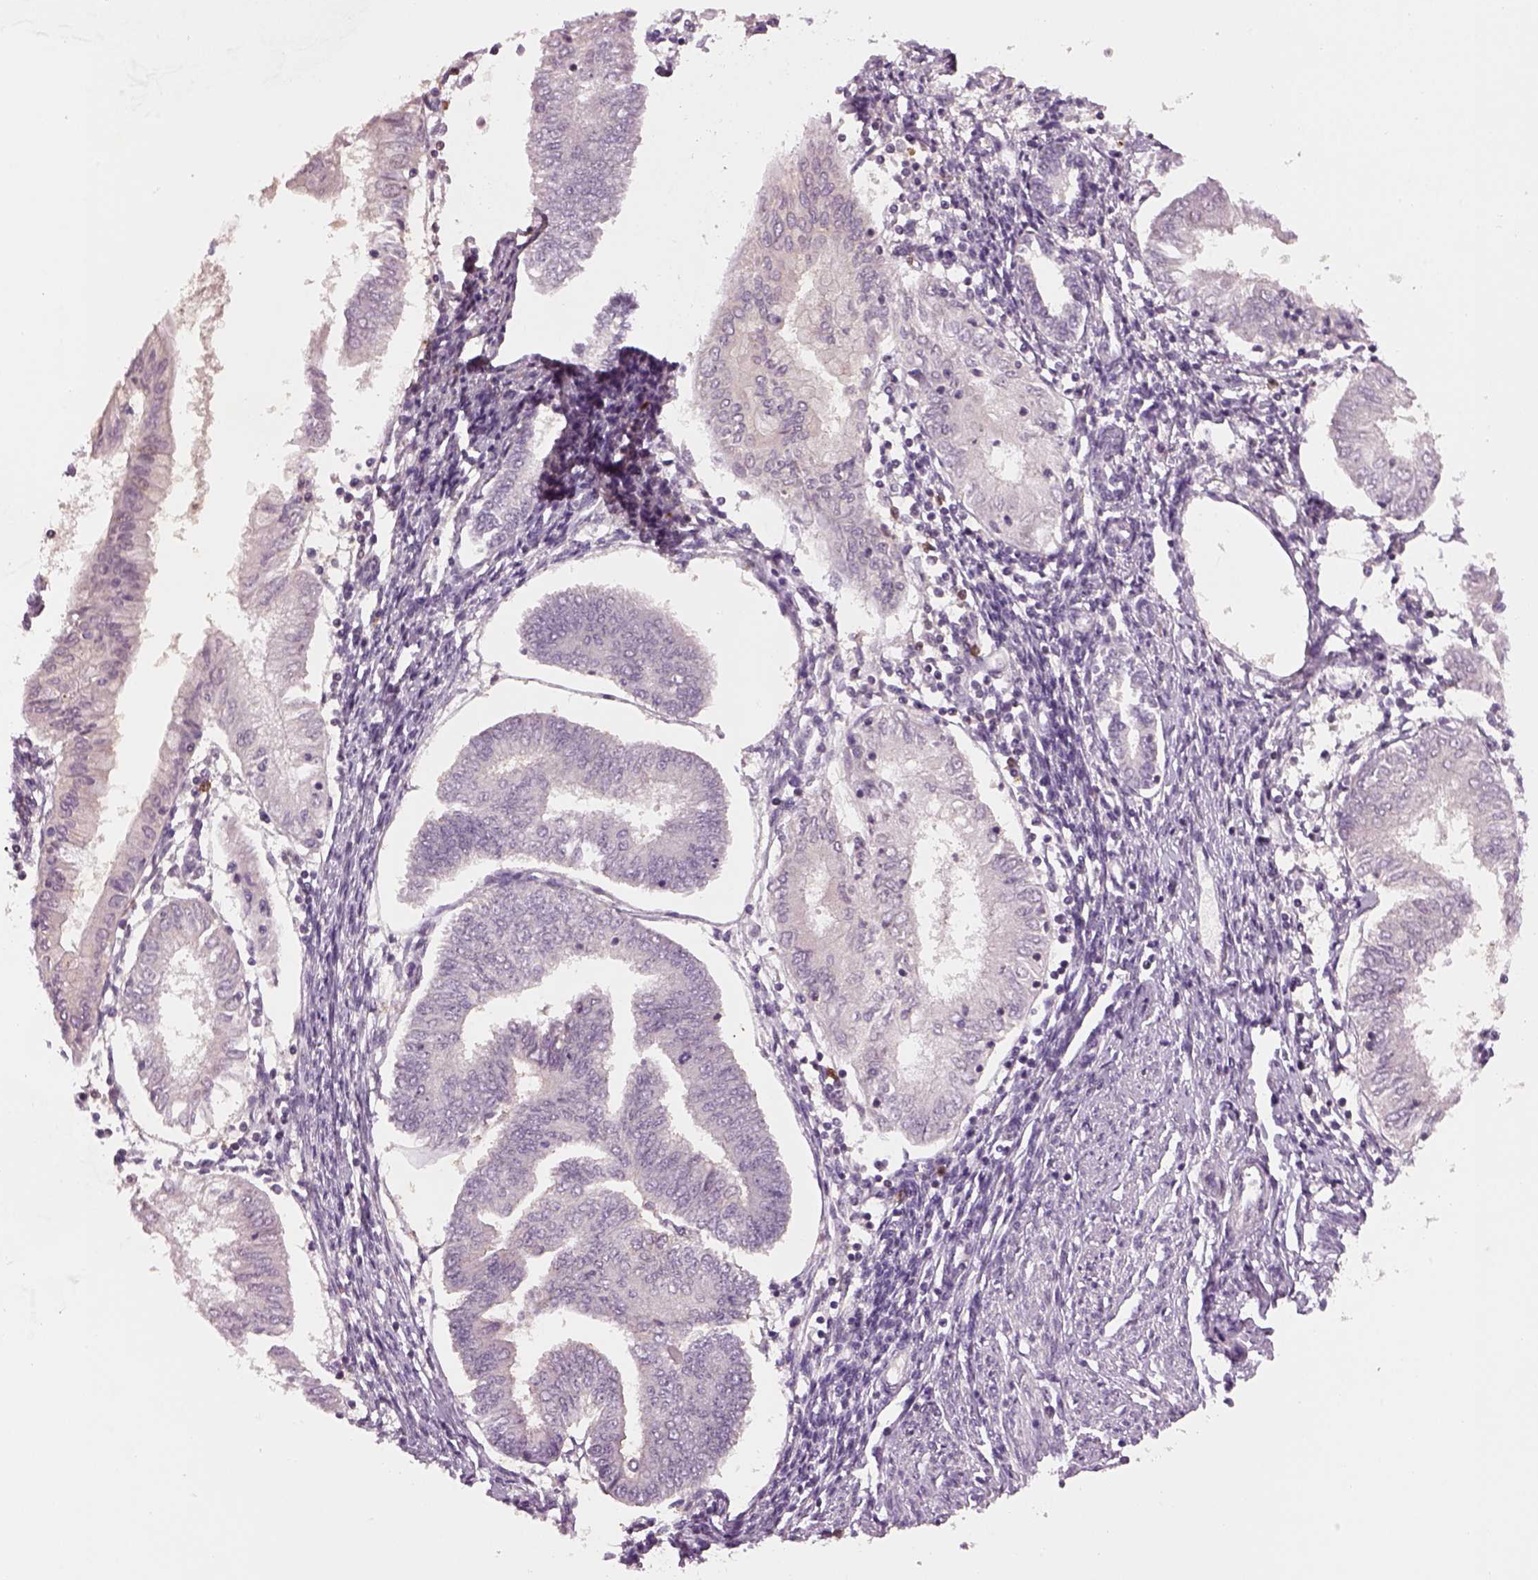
{"staining": {"intensity": "negative", "quantity": "none", "location": "none"}, "tissue": "endometrial cancer", "cell_type": "Tumor cells", "image_type": "cancer", "snomed": [{"axis": "morphology", "description": "Adenocarcinoma, NOS"}, {"axis": "topography", "description": "Endometrium"}], "caption": "Immunohistochemistry histopathology image of human adenocarcinoma (endometrial) stained for a protein (brown), which exhibits no expression in tumor cells.", "gene": "GDNF", "patient": {"sex": "female", "age": 68}}